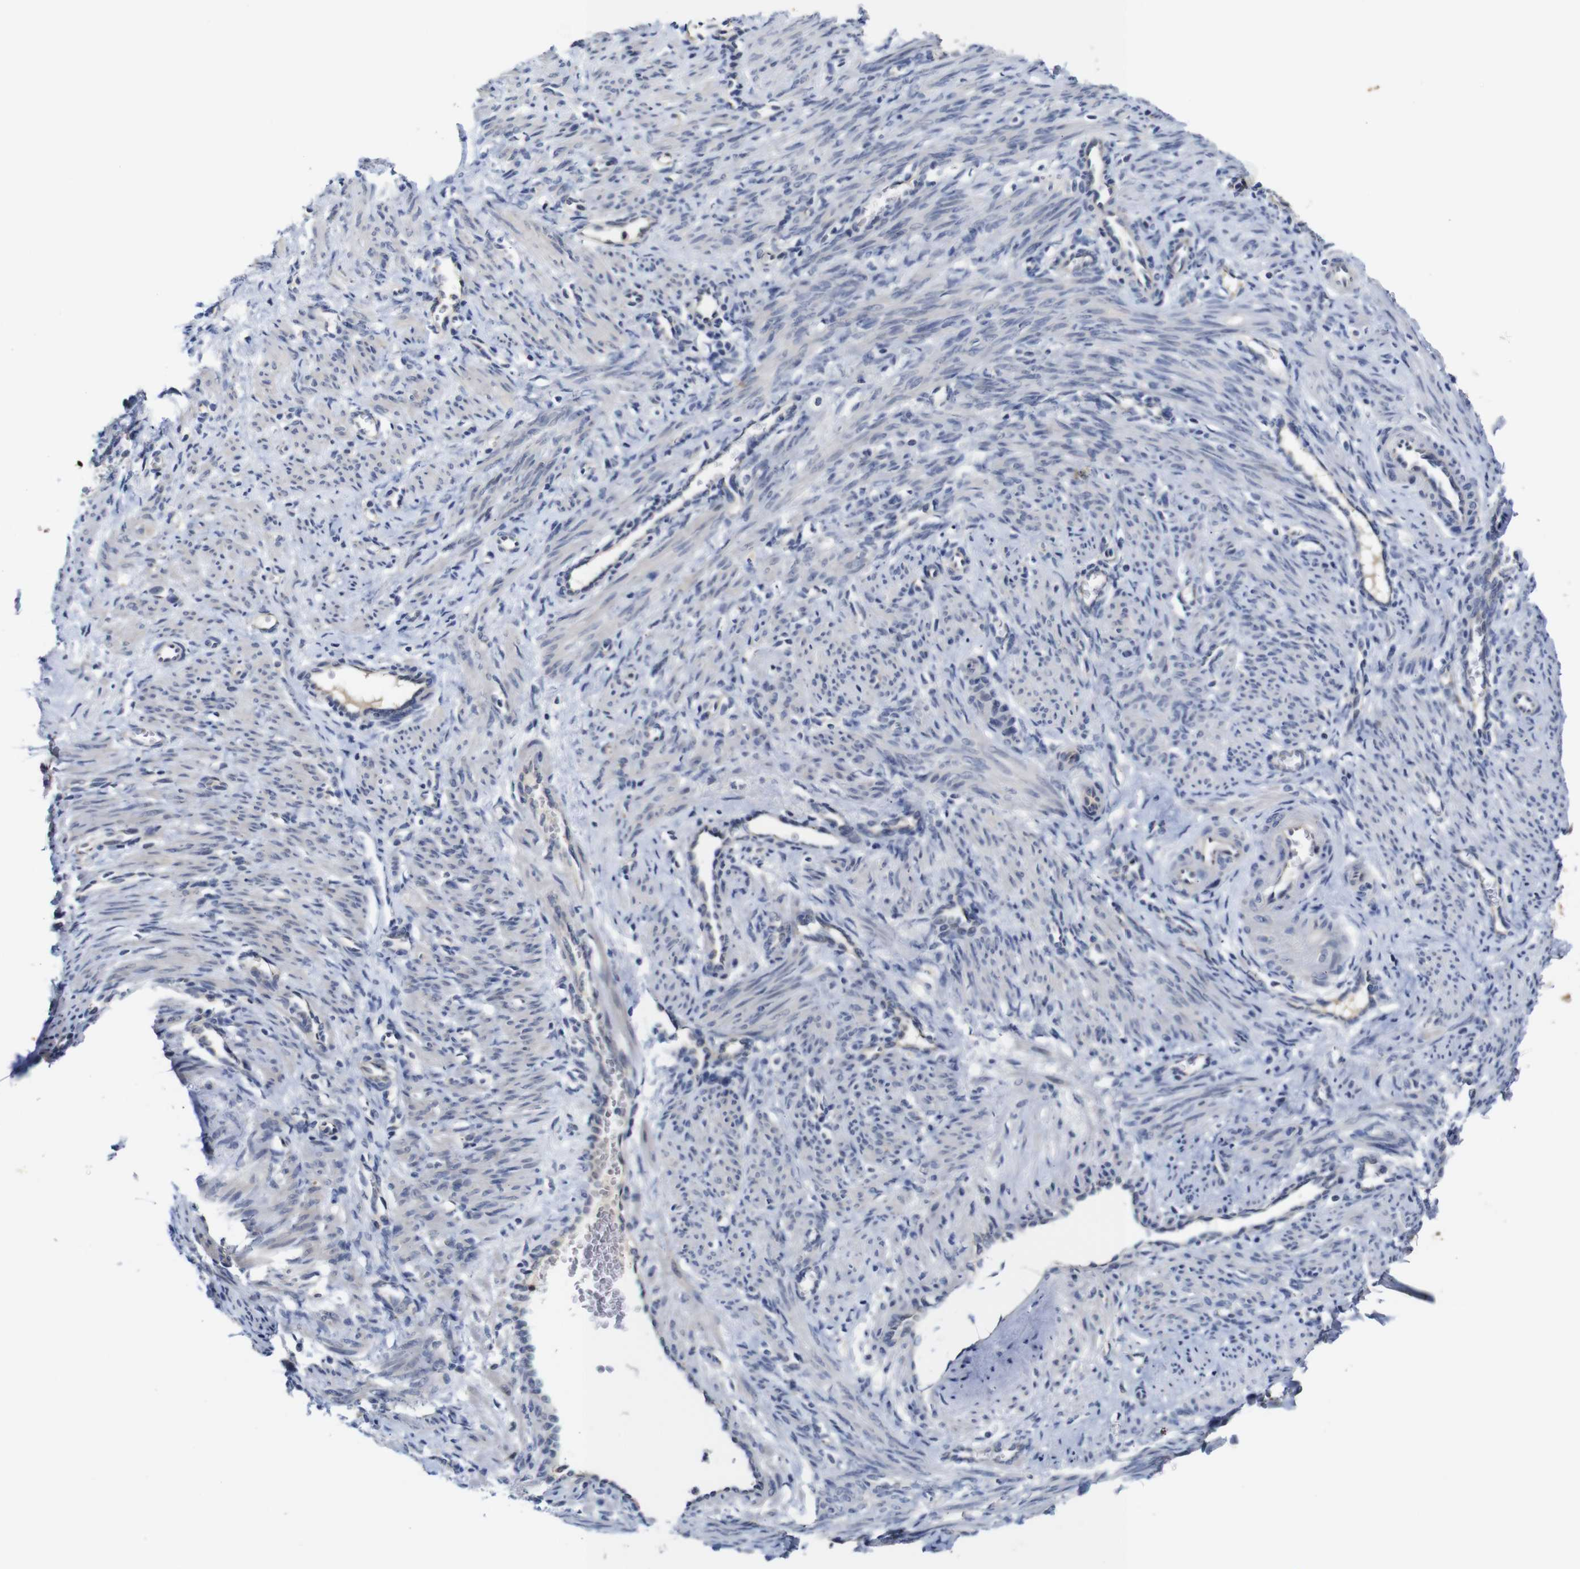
{"staining": {"intensity": "negative", "quantity": "none", "location": "none"}, "tissue": "smooth muscle", "cell_type": "Smooth muscle cells", "image_type": "normal", "snomed": [{"axis": "morphology", "description": "Normal tissue, NOS"}, {"axis": "topography", "description": "Endometrium"}], "caption": "A photomicrograph of smooth muscle stained for a protein shows no brown staining in smooth muscle cells.", "gene": "FURIN", "patient": {"sex": "female", "age": 33}}